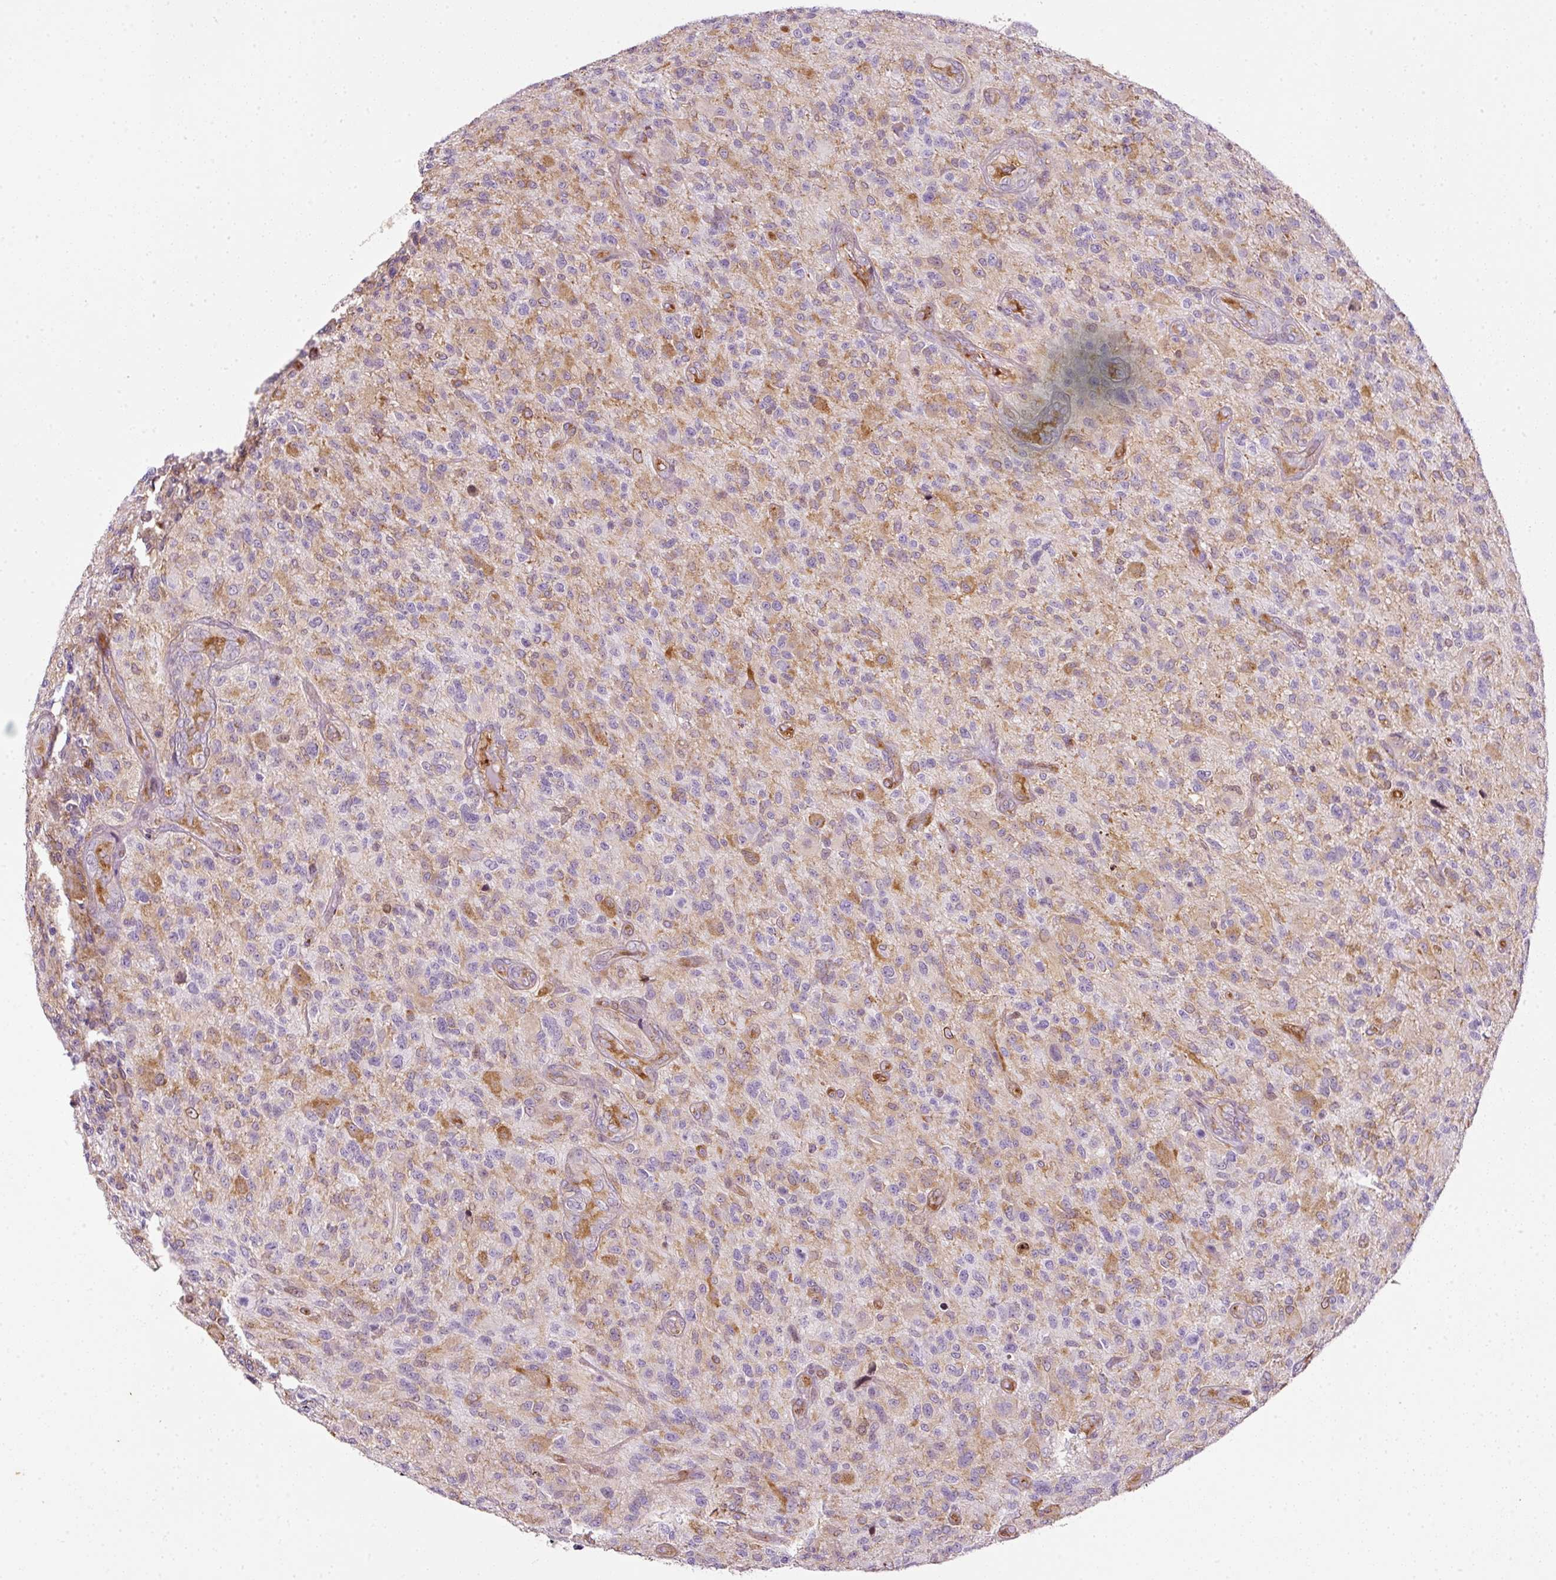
{"staining": {"intensity": "weak", "quantity": "25%-75%", "location": "cytoplasmic/membranous"}, "tissue": "glioma", "cell_type": "Tumor cells", "image_type": "cancer", "snomed": [{"axis": "morphology", "description": "Glioma, malignant, High grade"}, {"axis": "topography", "description": "Brain"}], "caption": "Immunohistochemical staining of malignant glioma (high-grade) reveals weak cytoplasmic/membranous protein positivity in approximately 25%-75% of tumor cells.", "gene": "SCNM1", "patient": {"sex": "male", "age": 47}}